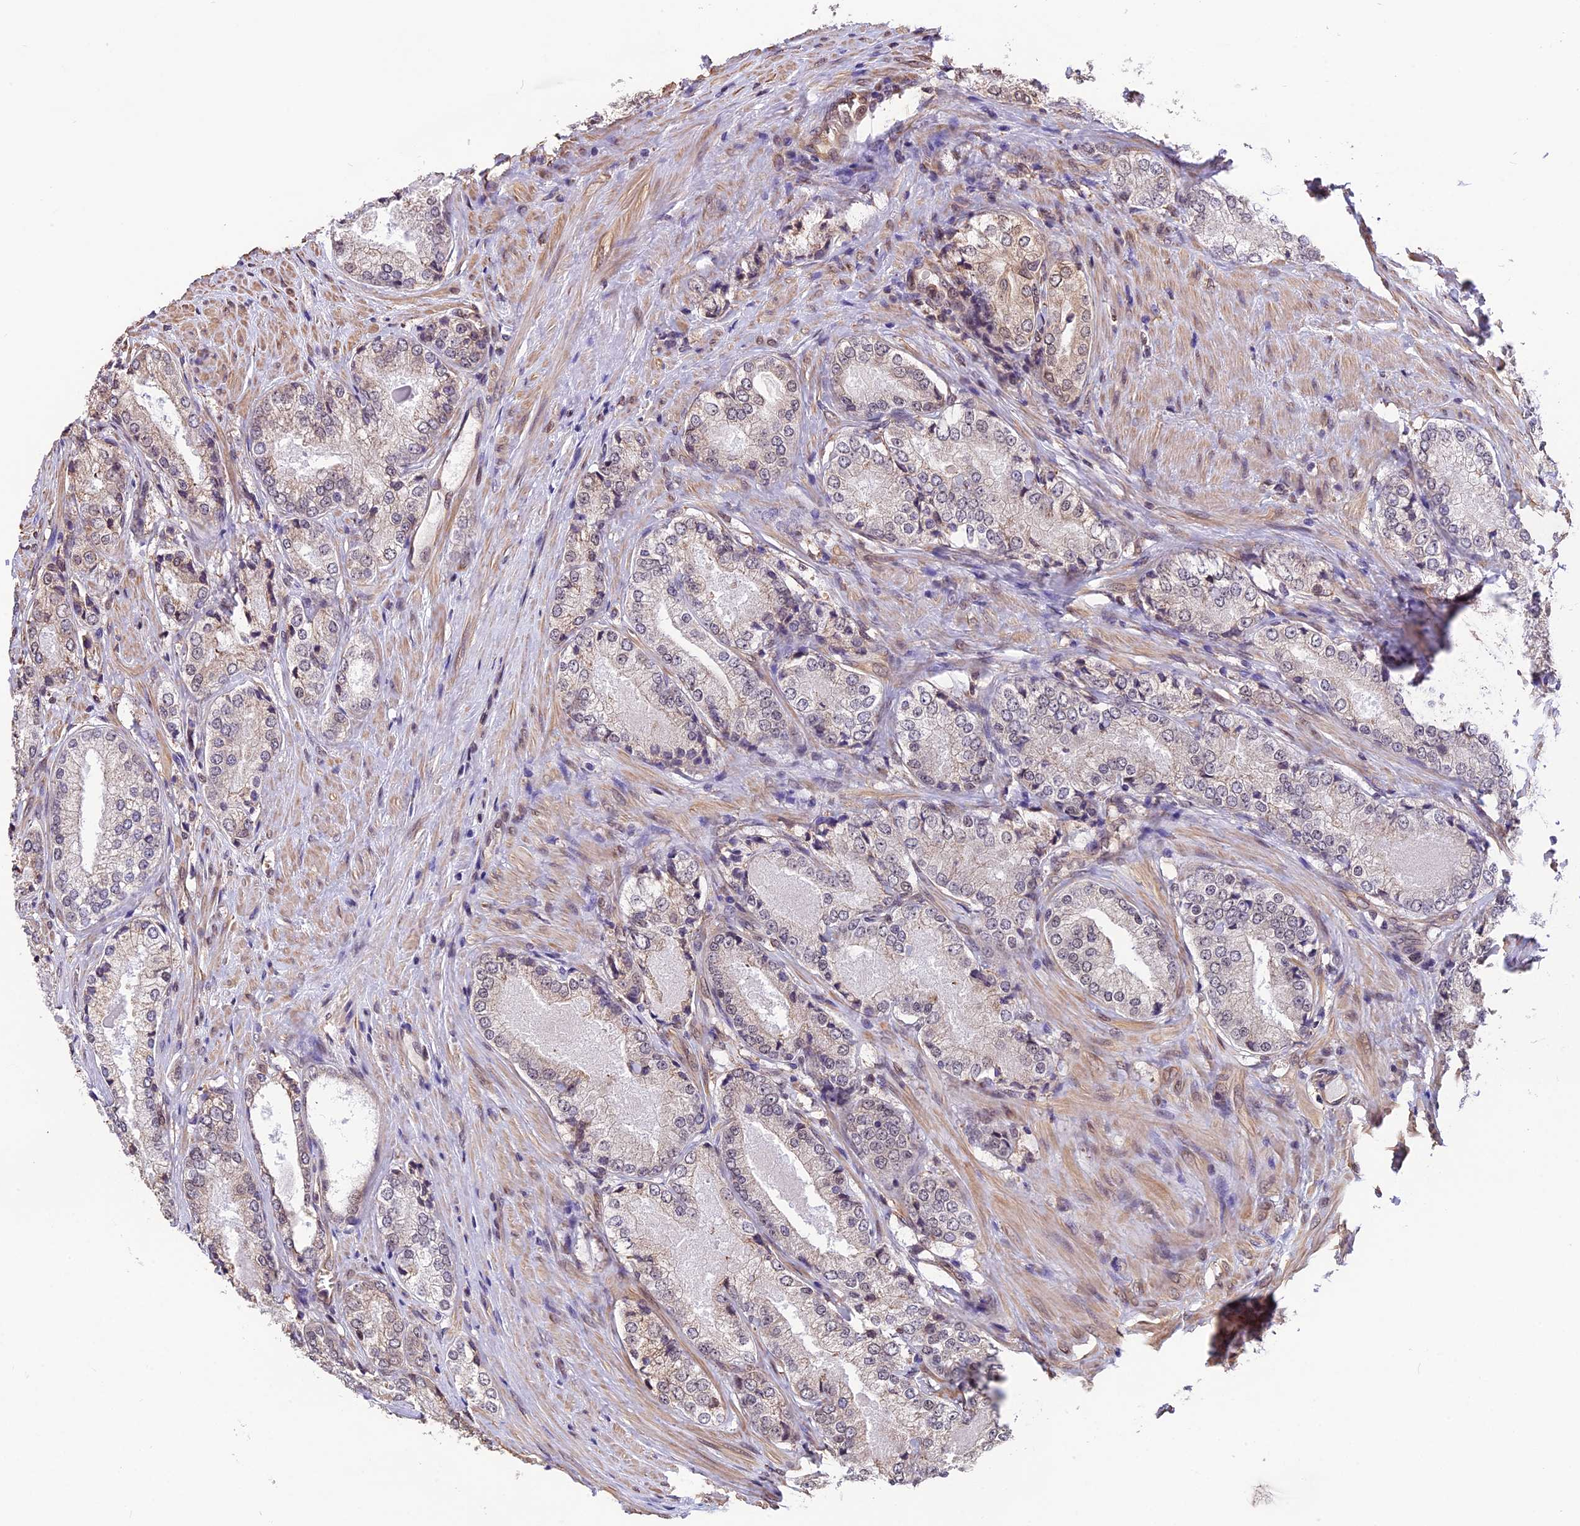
{"staining": {"intensity": "weak", "quantity": "25%-75%", "location": "cytoplasmic/membranous,nuclear"}, "tissue": "prostate cancer", "cell_type": "Tumor cells", "image_type": "cancer", "snomed": [{"axis": "morphology", "description": "Adenocarcinoma, Low grade"}, {"axis": "topography", "description": "Prostate"}], "caption": "Protein staining demonstrates weak cytoplasmic/membranous and nuclear expression in about 25%-75% of tumor cells in low-grade adenocarcinoma (prostate). (Stains: DAB (3,3'-diaminobenzidine) in brown, nuclei in blue, Microscopy: brightfield microscopy at high magnification).", "gene": "ZC3H4", "patient": {"sex": "male", "age": 68}}